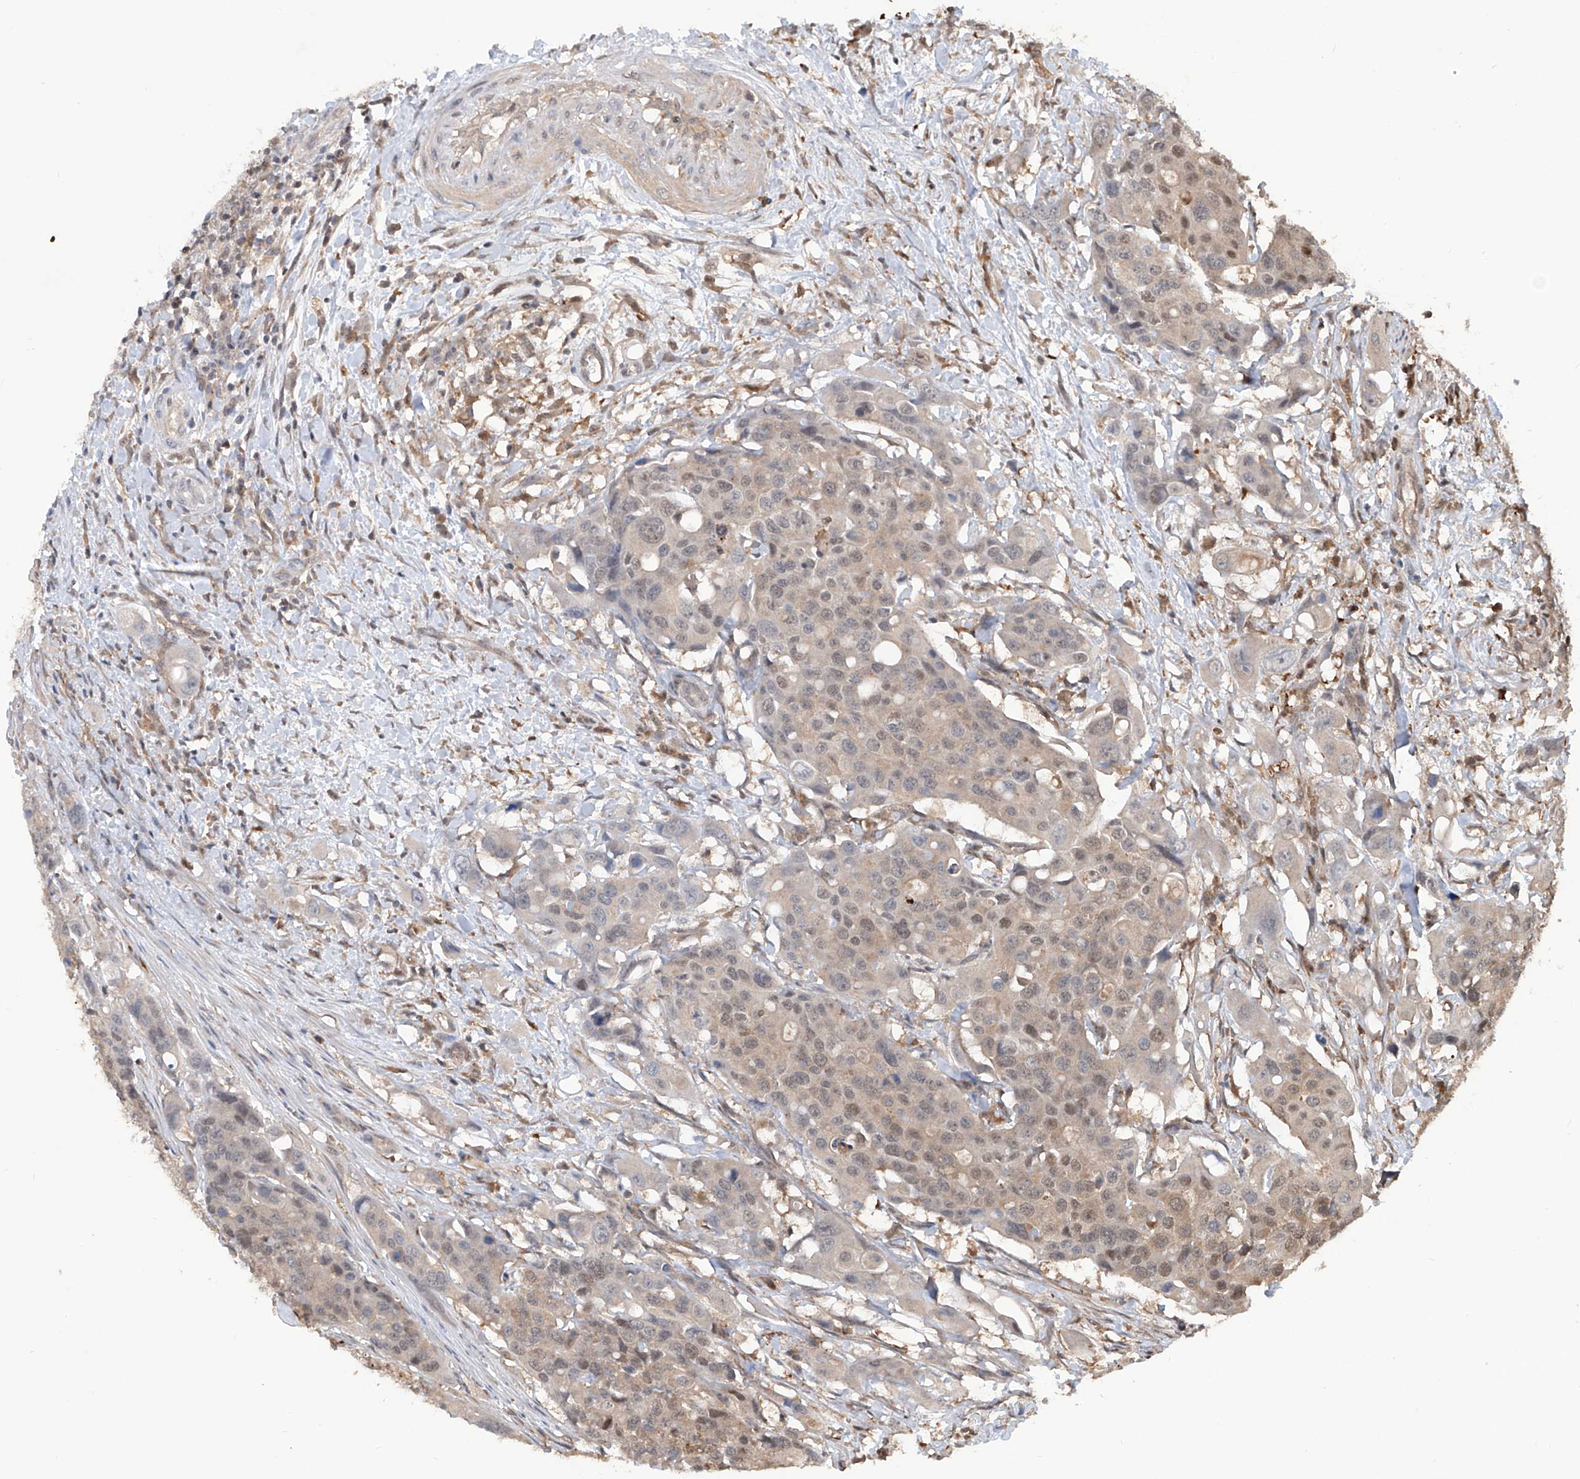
{"staining": {"intensity": "weak", "quantity": "<25%", "location": "cytoplasmic/membranous,nuclear"}, "tissue": "colorectal cancer", "cell_type": "Tumor cells", "image_type": "cancer", "snomed": [{"axis": "morphology", "description": "Adenocarcinoma, NOS"}, {"axis": "topography", "description": "Colon"}], "caption": "Immunohistochemistry (IHC) micrograph of adenocarcinoma (colorectal) stained for a protein (brown), which demonstrates no expression in tumor cells.", "gene": "HOXC8", "patient": {"sex": "male", "age": 77}}